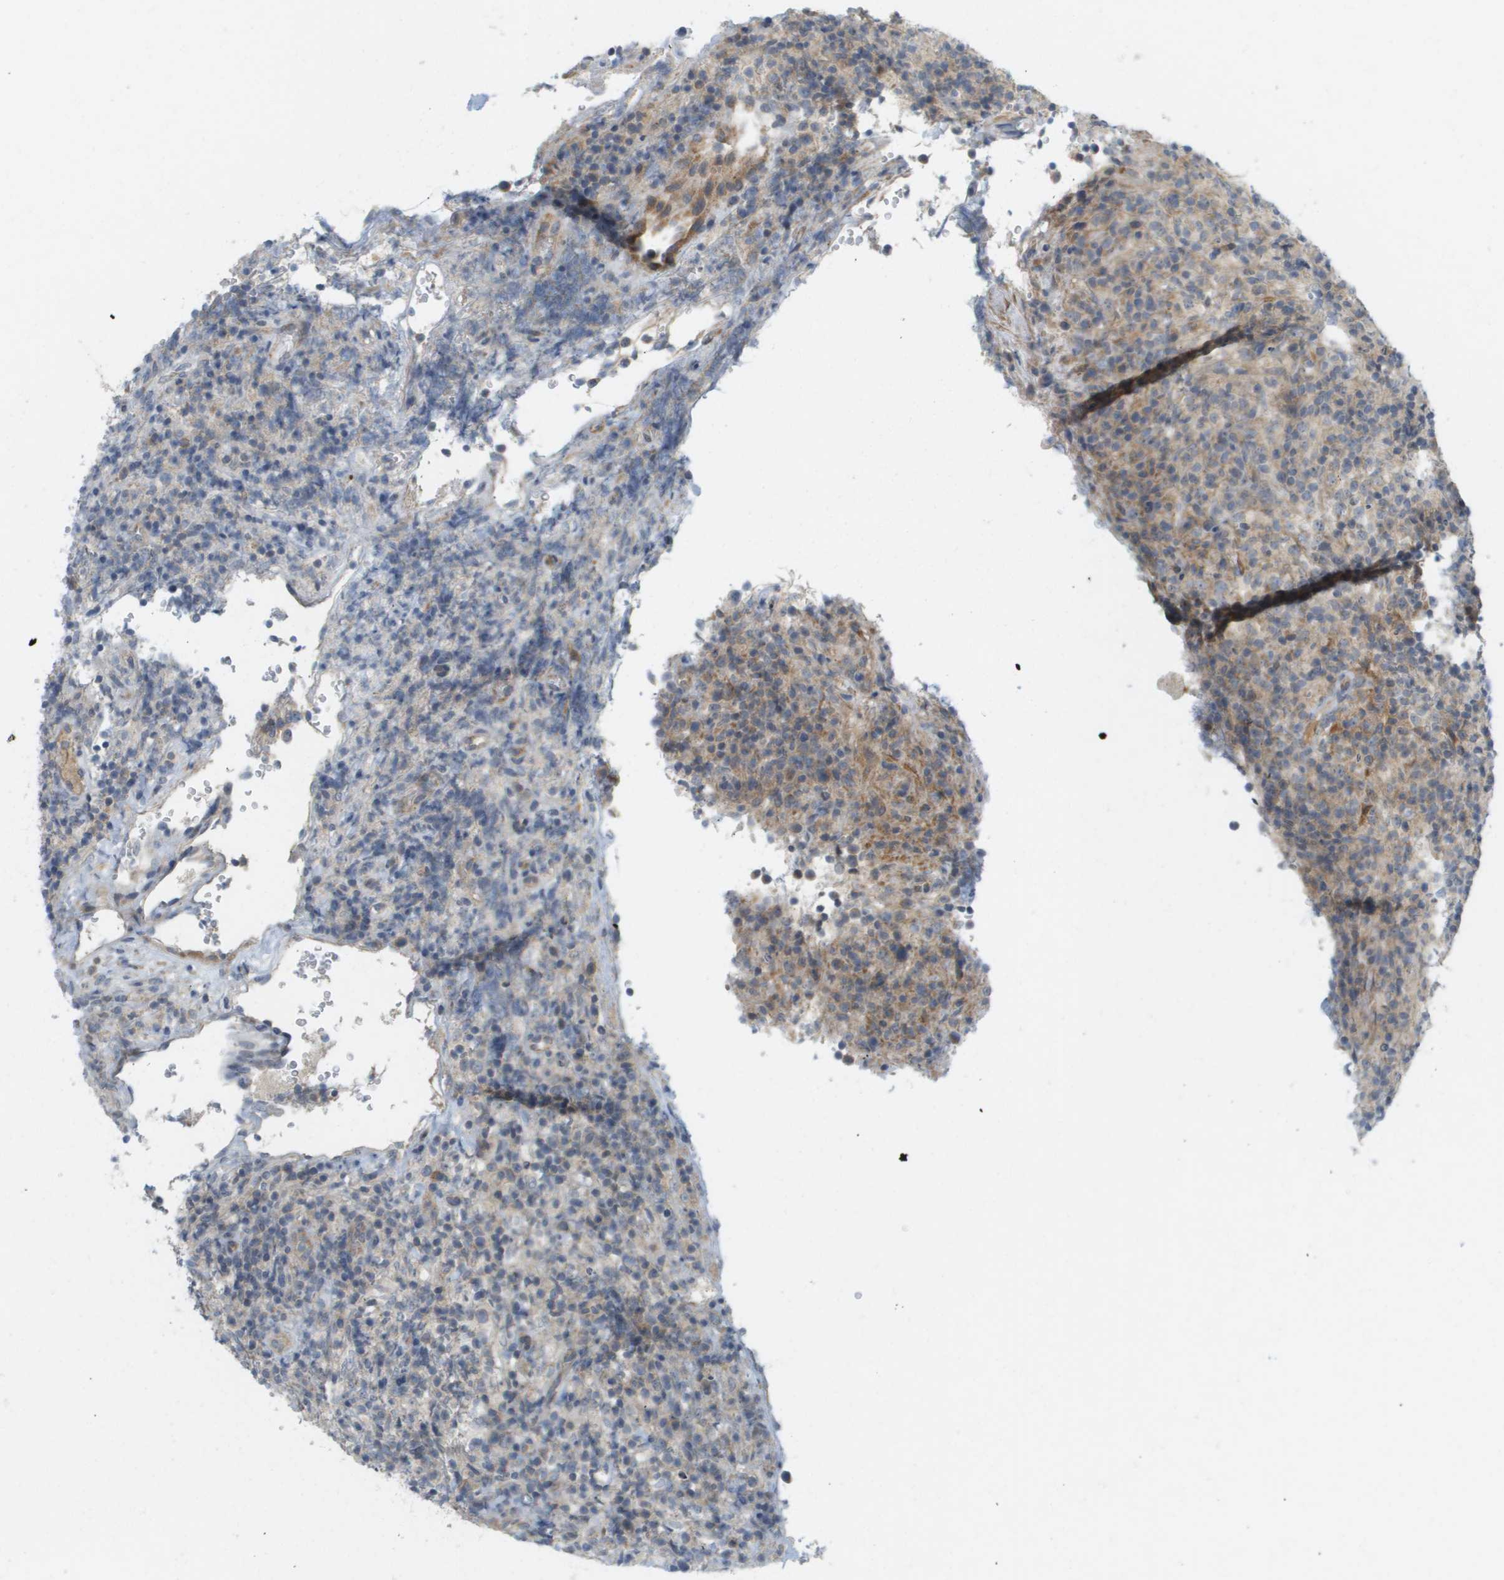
{"staining": {"intensity": "weak", "quantity": "<25%", "location": "cytoplasmic/membranous"}, "tissue": "lymphoma", "cell_type": "Tumor cells", "image_type": "cancer", "snomed": [{"axis": "morphology", "description": "Malignant lymphoma, non-Hodgkin's type, High grade"}, {"axis": "topography", "description": "Lymph node"}], "caption": "Malignant lymphoma, non-Hodgkin's type (high-grade) was stained to show a protein in brown. There is no significant expression in tumor cells.", "gene": "PROC", "patient": {"sex": "female", "age": 76}}